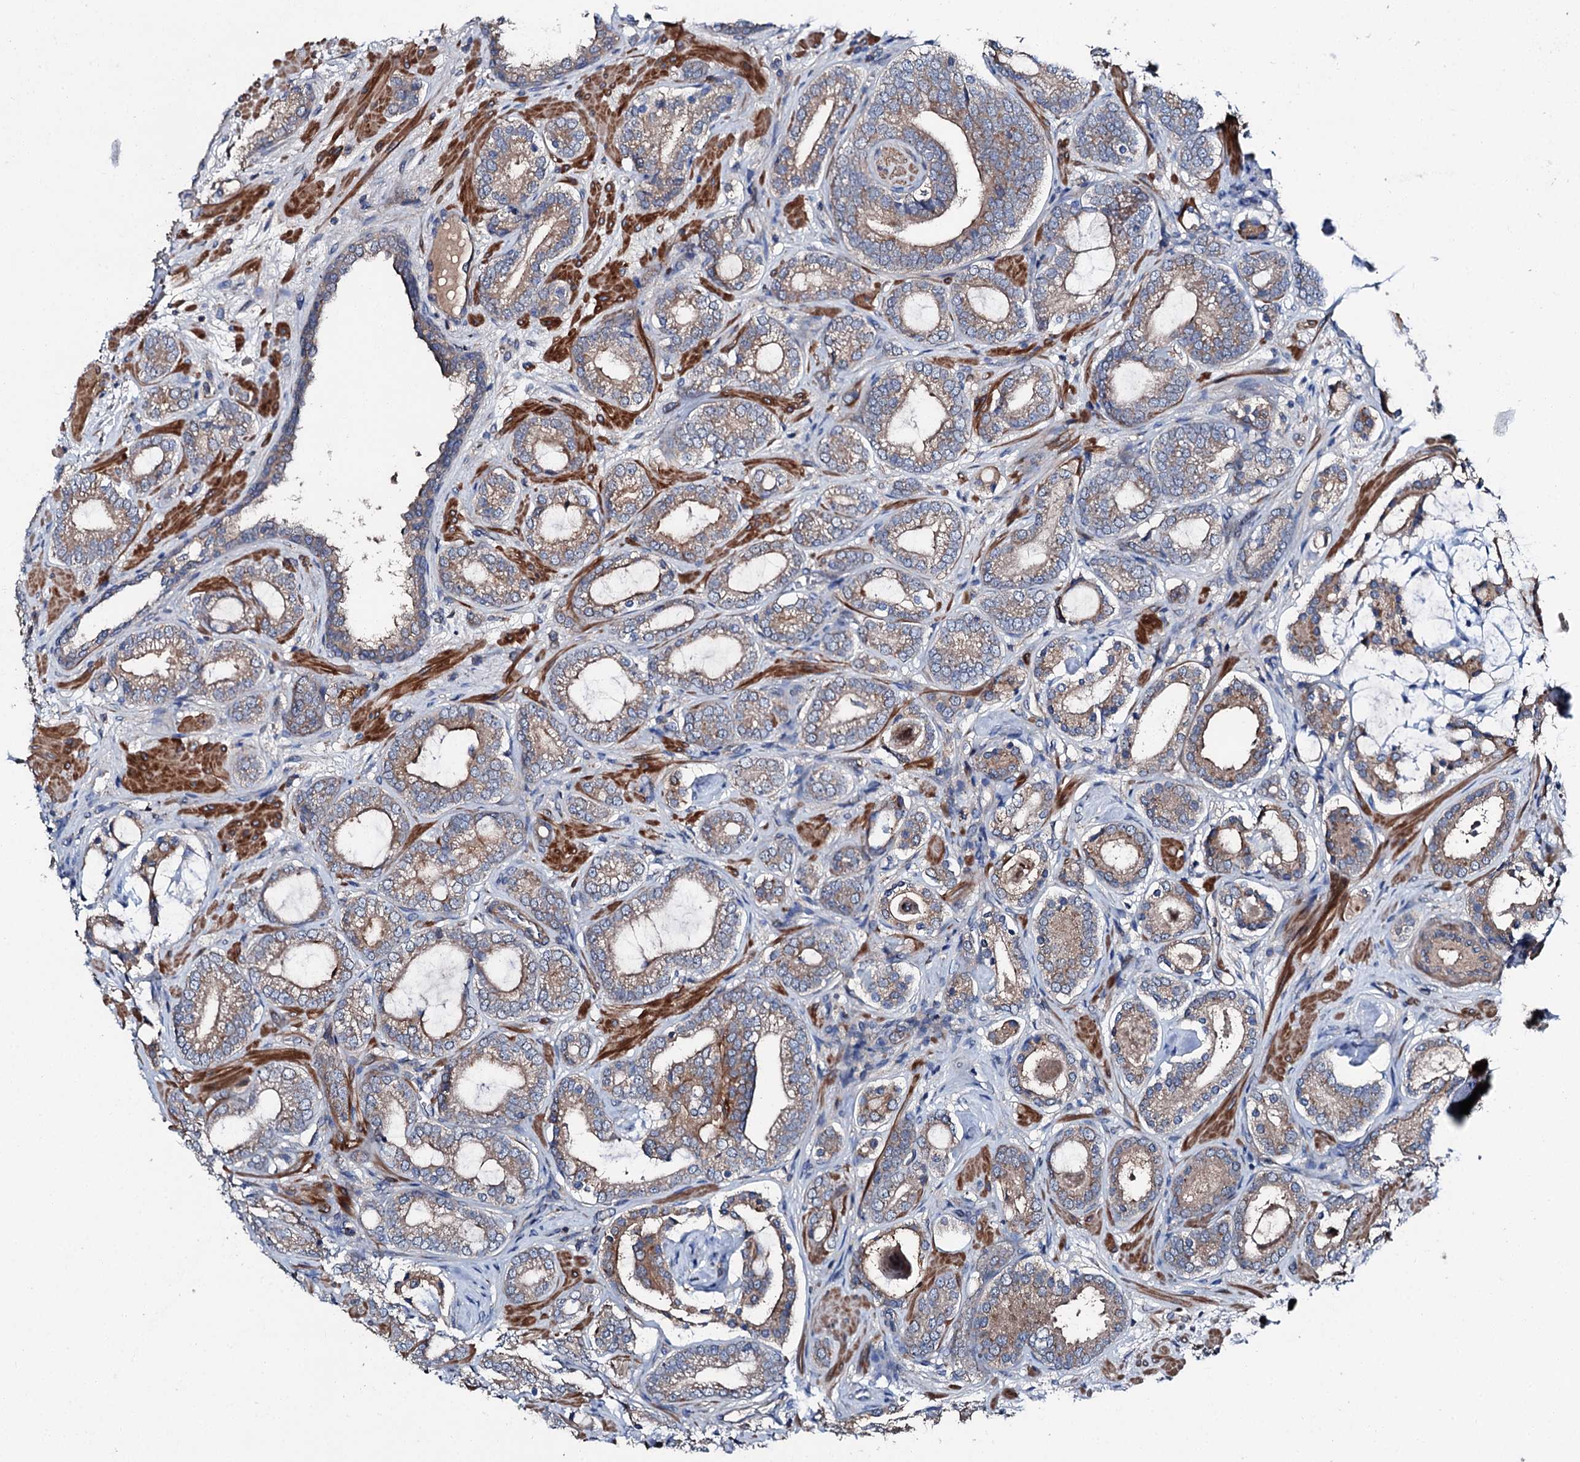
{"staining": {"intensity": "moderate", "quantity": "25%-75%", "location": "cytoplasmic/membranous"}, "tissue": "prostate cancer", "cell_type": "Tumor cells", "image_type": "cancer", "snomed": [{"axis": "morphology", "description": "Adenocarcinoma, High grade"}, {"axis": "topography", "description": "Prostate"}], "caption": "Immunohistochemistry staining of prostate cancer (adenocarcinoma (high-grade)), which shows medium levels of moderate cytoplasmic/membranous expression in about 25%-75% of tumor cells indicating moderate cytoplasmic/membranous protein expression. The staining was performed using DAB (3,3'-diaminobenzidine) (brown) for protein detection and nuclei were counterstained in hematoxylin (blue).", "gene": "SLC22A25", "patient": {"sex": "male", "age": 60}}